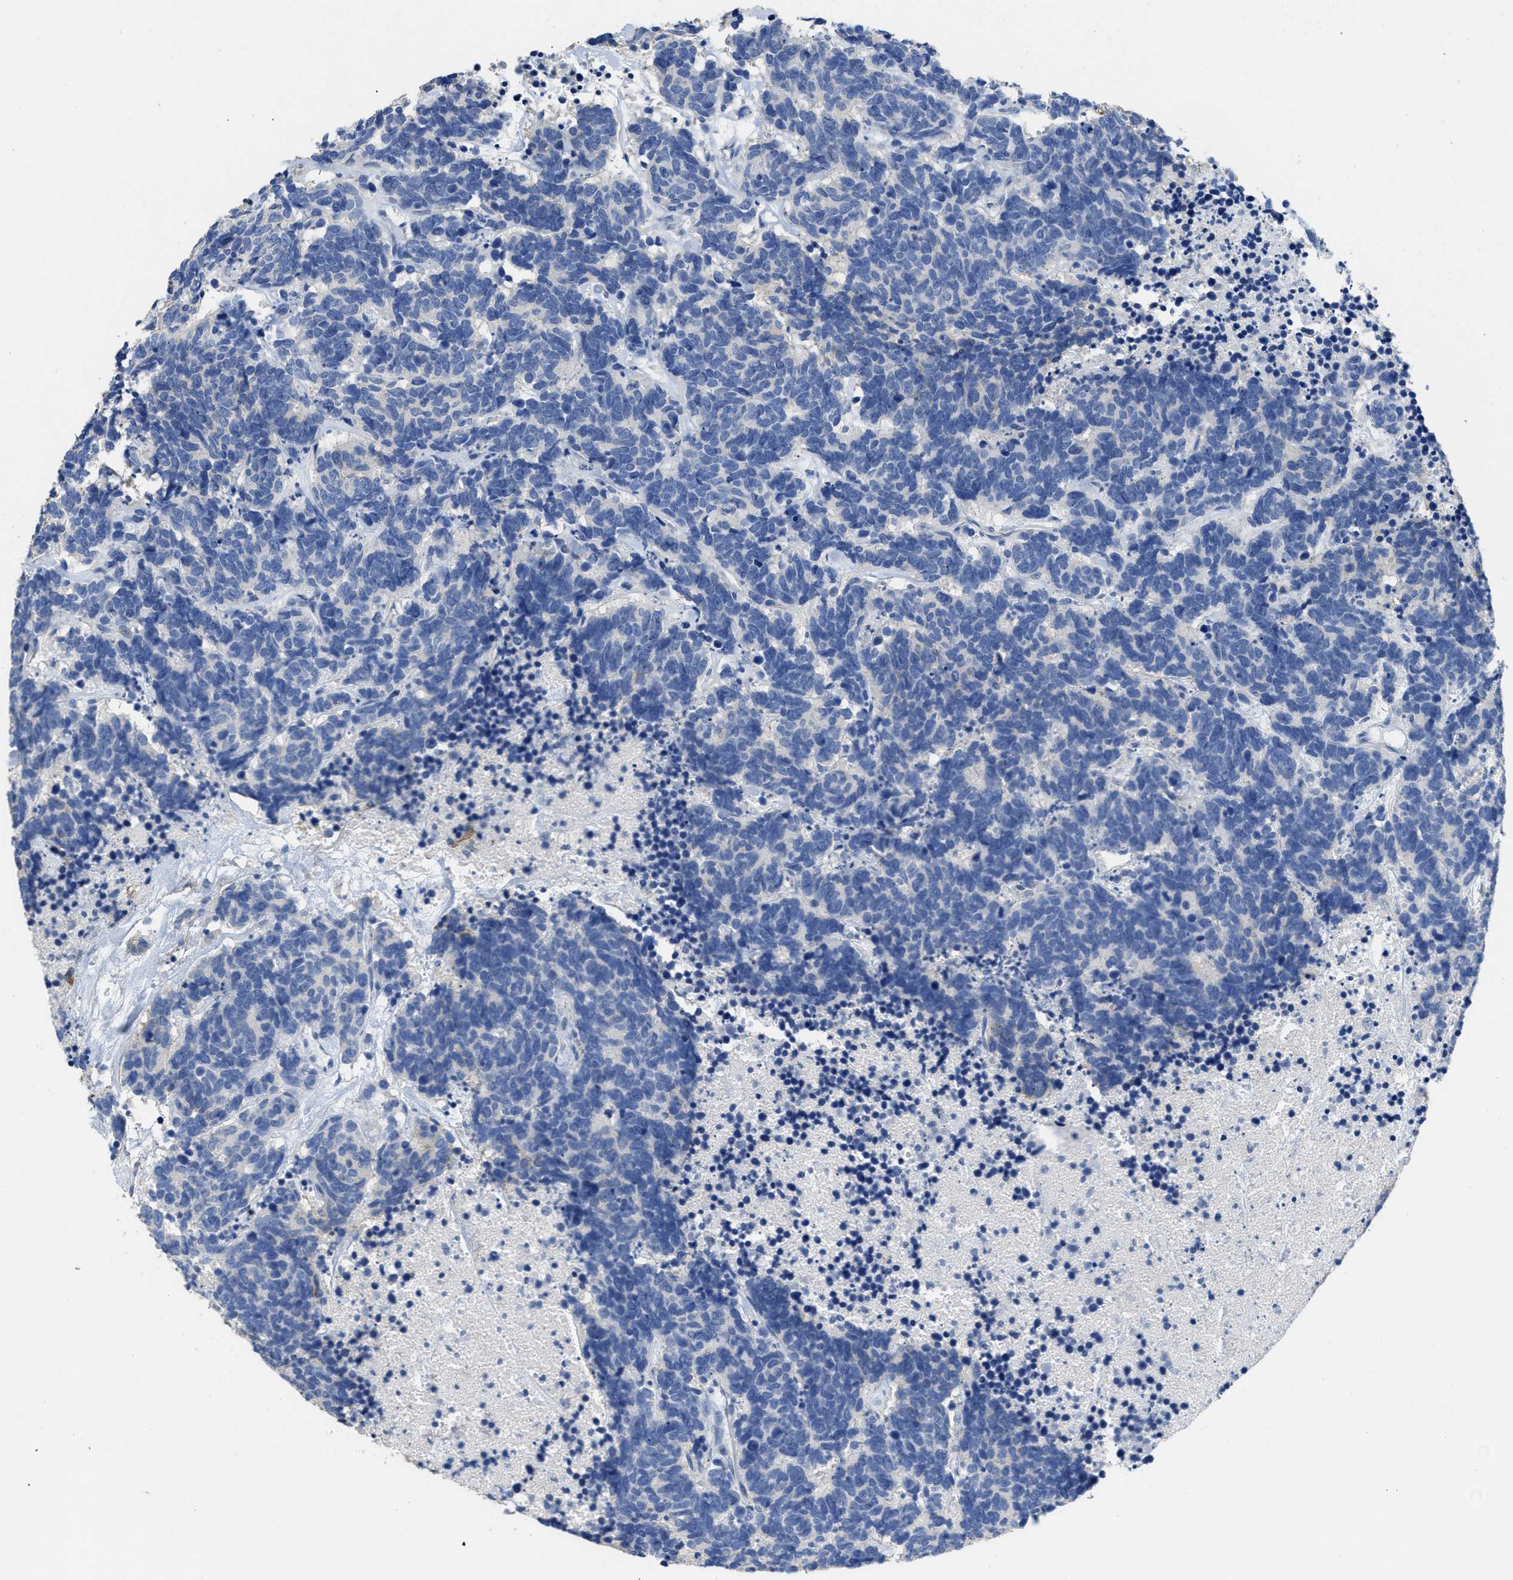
{"staining": {"intensity": "negative", "quantity": "none", "location": "none"}, "tissue": "carcinoid", "cell_type": "Tumor cells", "image_type": "cancer", "snomed": [{"axis": "morphology", "description": "Carcinoma, NOS"}, {"axis": "morphology", "description": "Carcinoid, malignant, NOS"}, {"axis": "topography", "description": "Urinary bladder"}], "caption": "Immunohistochemistry histopathology image of neoplastic tissue: human carcinoma stained with DAB (3,3'-diaminobenzidine) exhibits no significant protein positivity in tumor cells.", "gene": "CA9", "patient": {"sex": "male", "age": 57}}